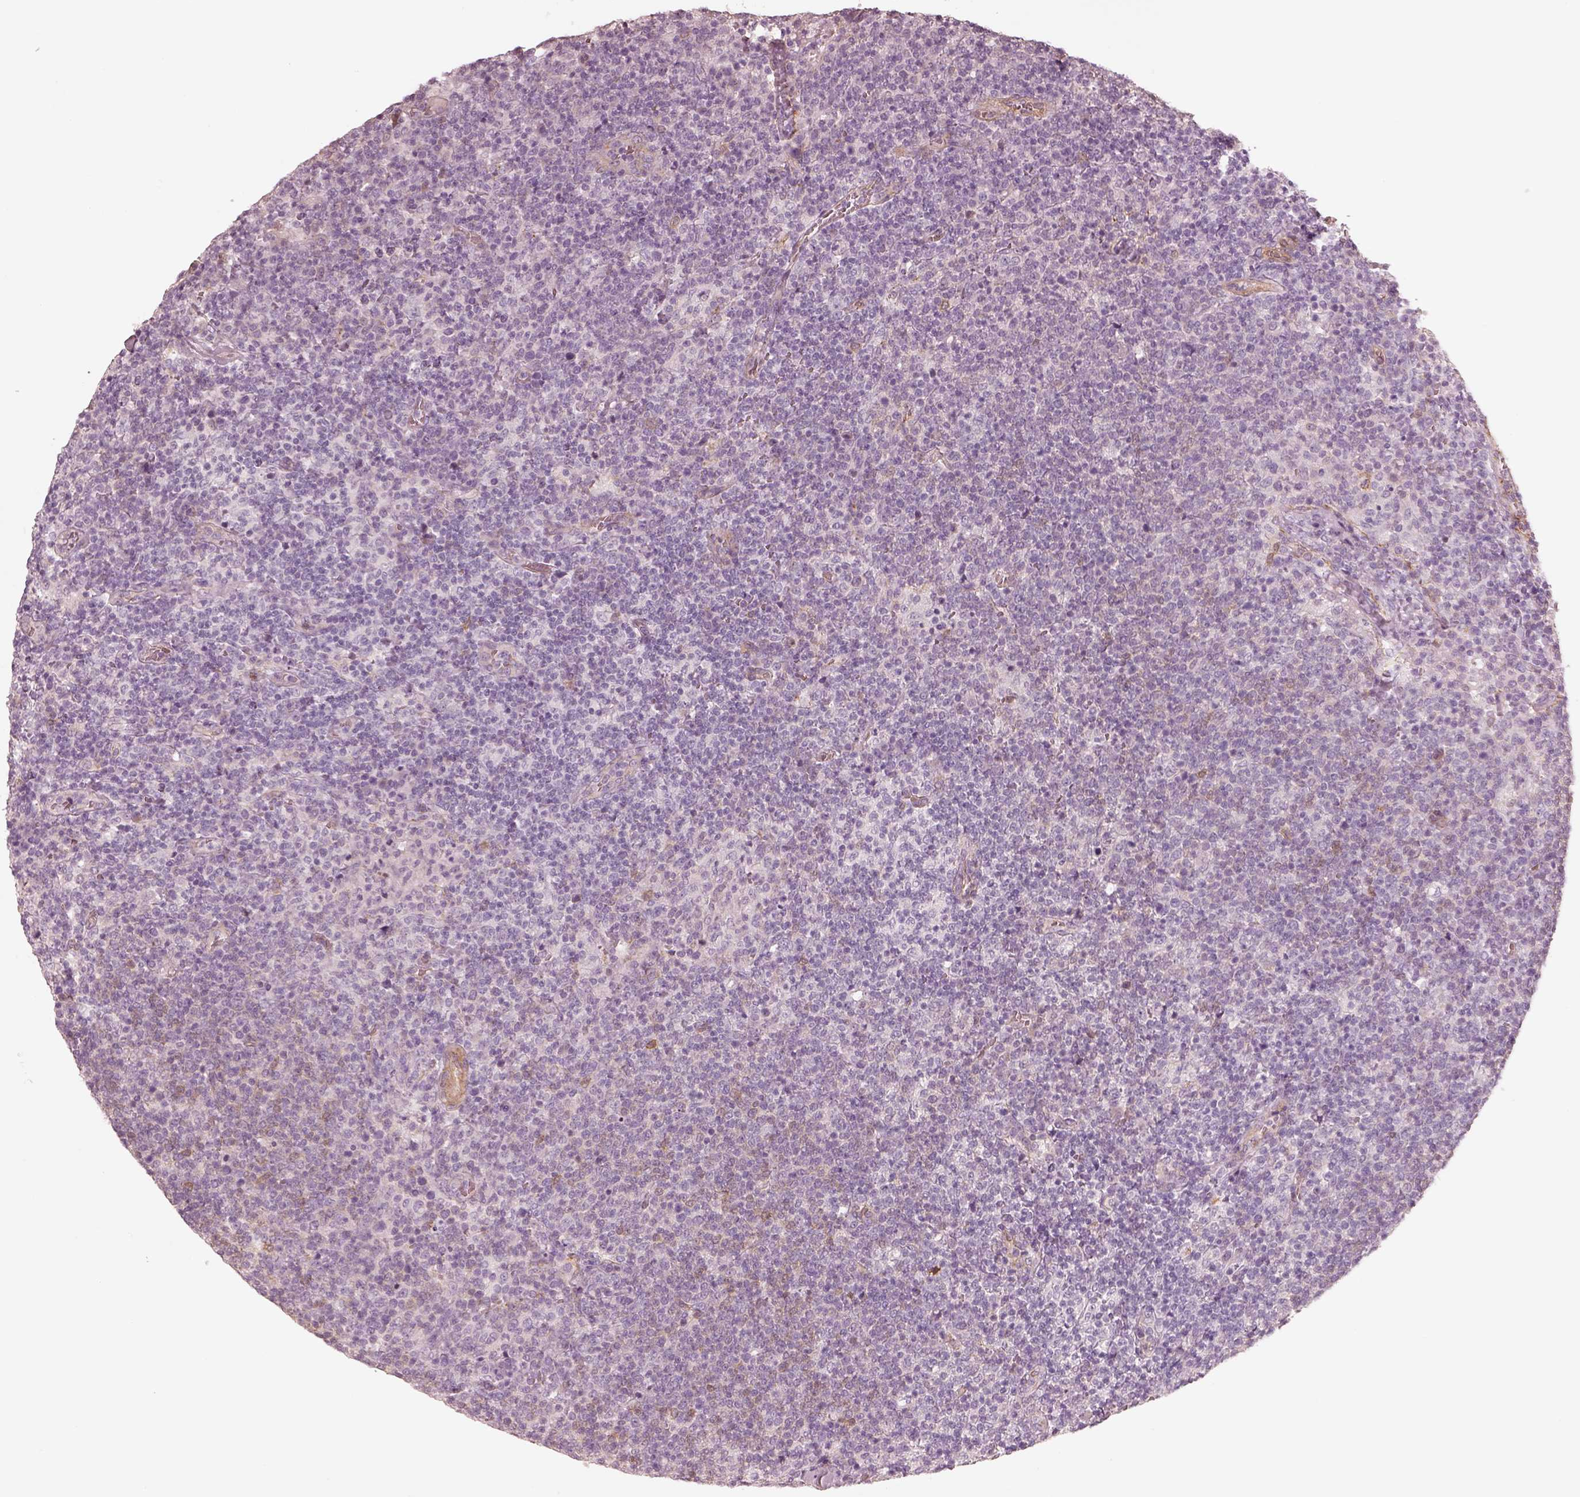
{"staining": {"intensity": "negative", "quantity": "none", "location": "none"}, "tissue": "lymphoma", "cell_type": "Tumor cells", "image_type": "cancer", "snomed": [{"axis": "morphology", "description": "Malignant lymphoma, non-Hodgkin's type, High grade"}, {"axis": "topography", "description": "Lymph node"}], "caption": "High magnification brightfield microscopy of malignant lymphoma, non-Hodgkin's type (high-grade) stained with DAB (3,3'-diaminobenzidine) (brown) and counterstained with hematoxylin (blue): tumor cells show no significant staining.", "gene": "CRYM", "patient": {"sex": "male", "age": 61}}